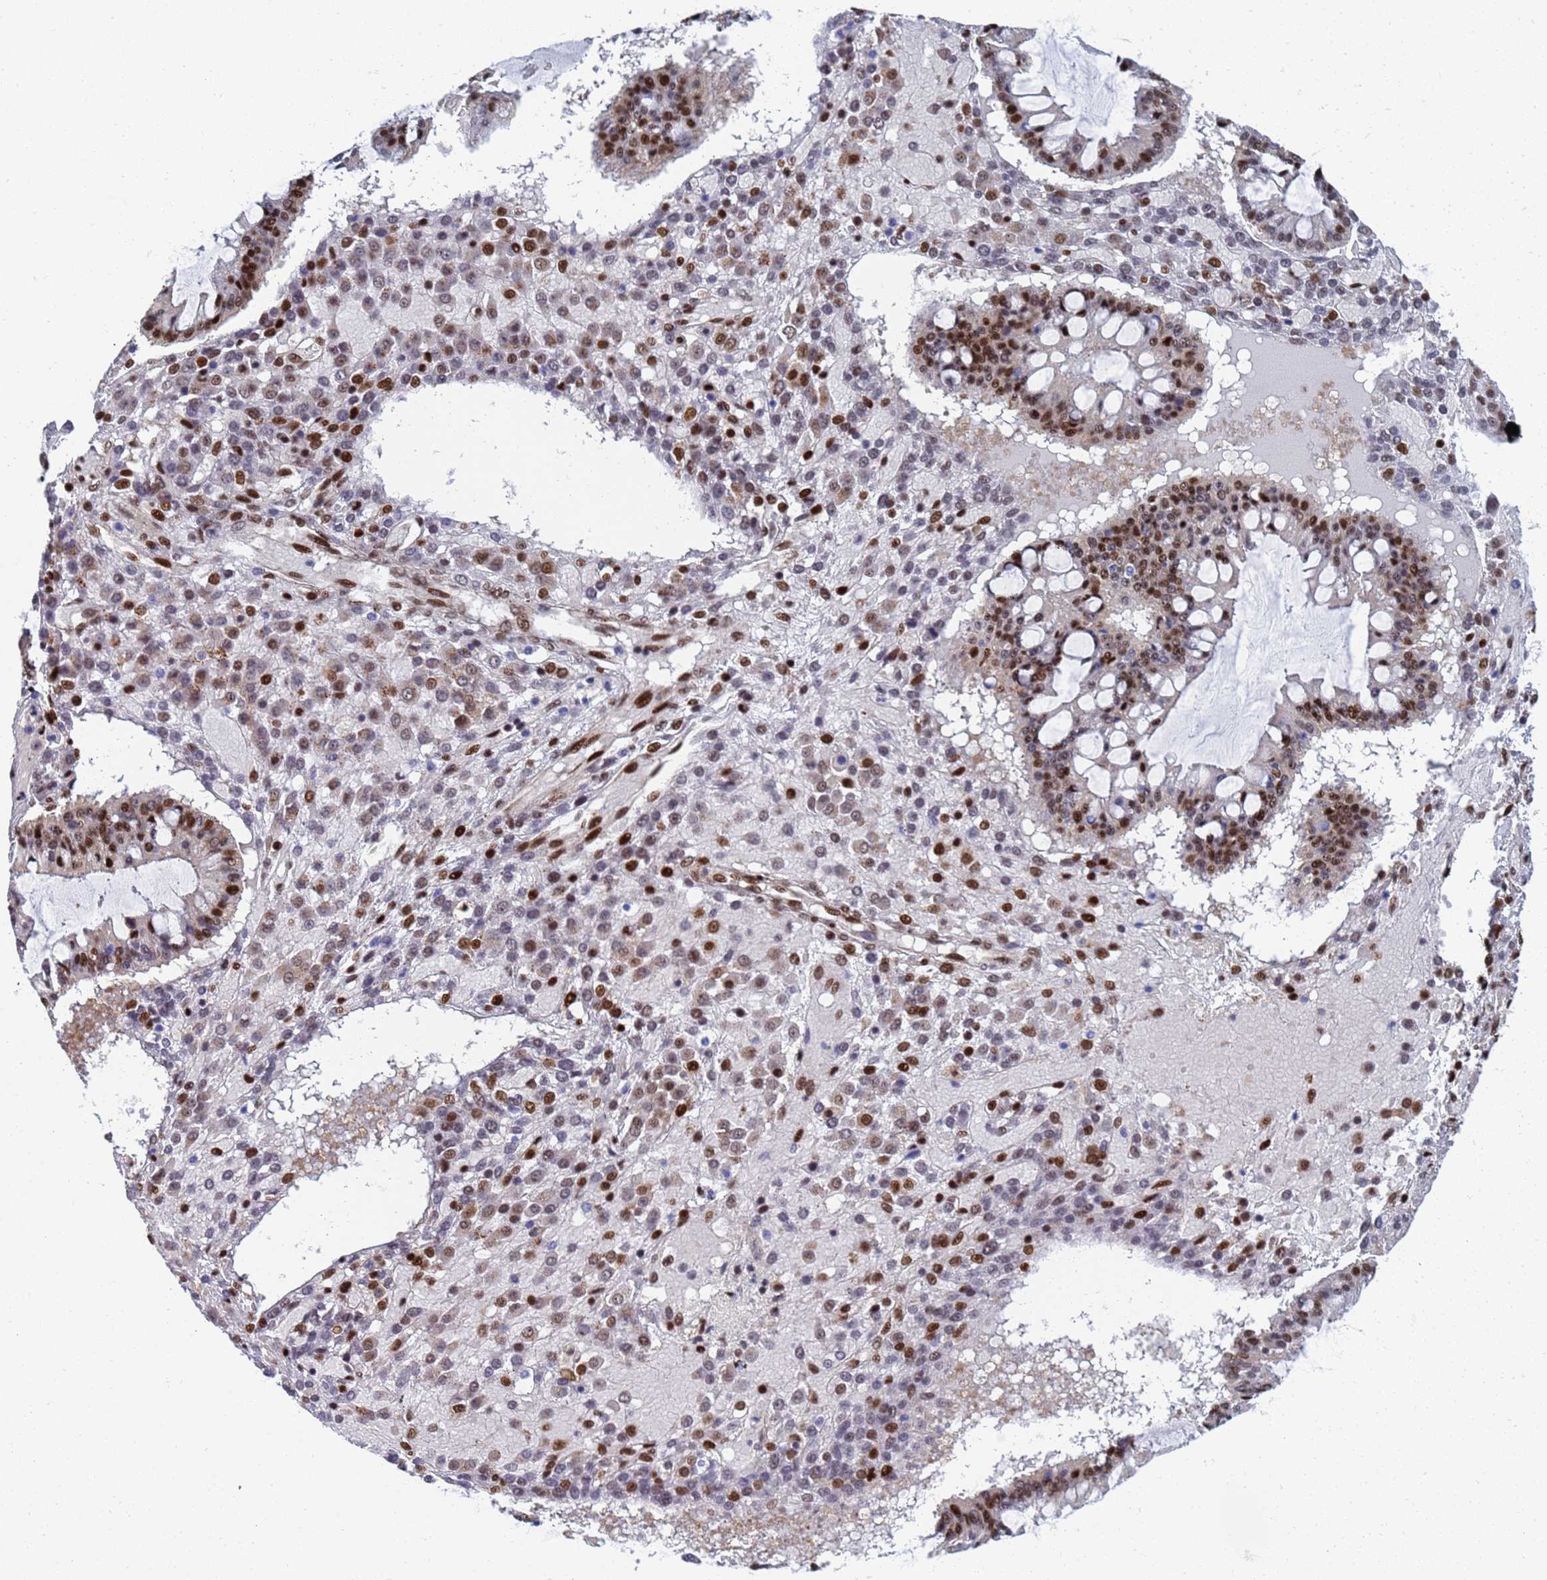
{"staining": {"intensity": "strong", "quantity": ">75%", "location": "cytoplasmic/membranous,nuclear"}, "tissue": "ovarian cancer", "cell_type": "Tumor cells", "image_type": "cancer", "snomed": [{"axis": "morphology", "description": "Cystadenocarcinoma, mucinous, NOS"}, {"axis": "topography", "description": "Ovary"}], "caption": "Tumor cells show high levels of strong cytoplasmic/membranous and nuclear staining in approximately >75% of cells in mucinous cystadenocarcinoma (ovarian).", "gene": "AP5Z1", "patient": {"sex": "female", "age": 73}}